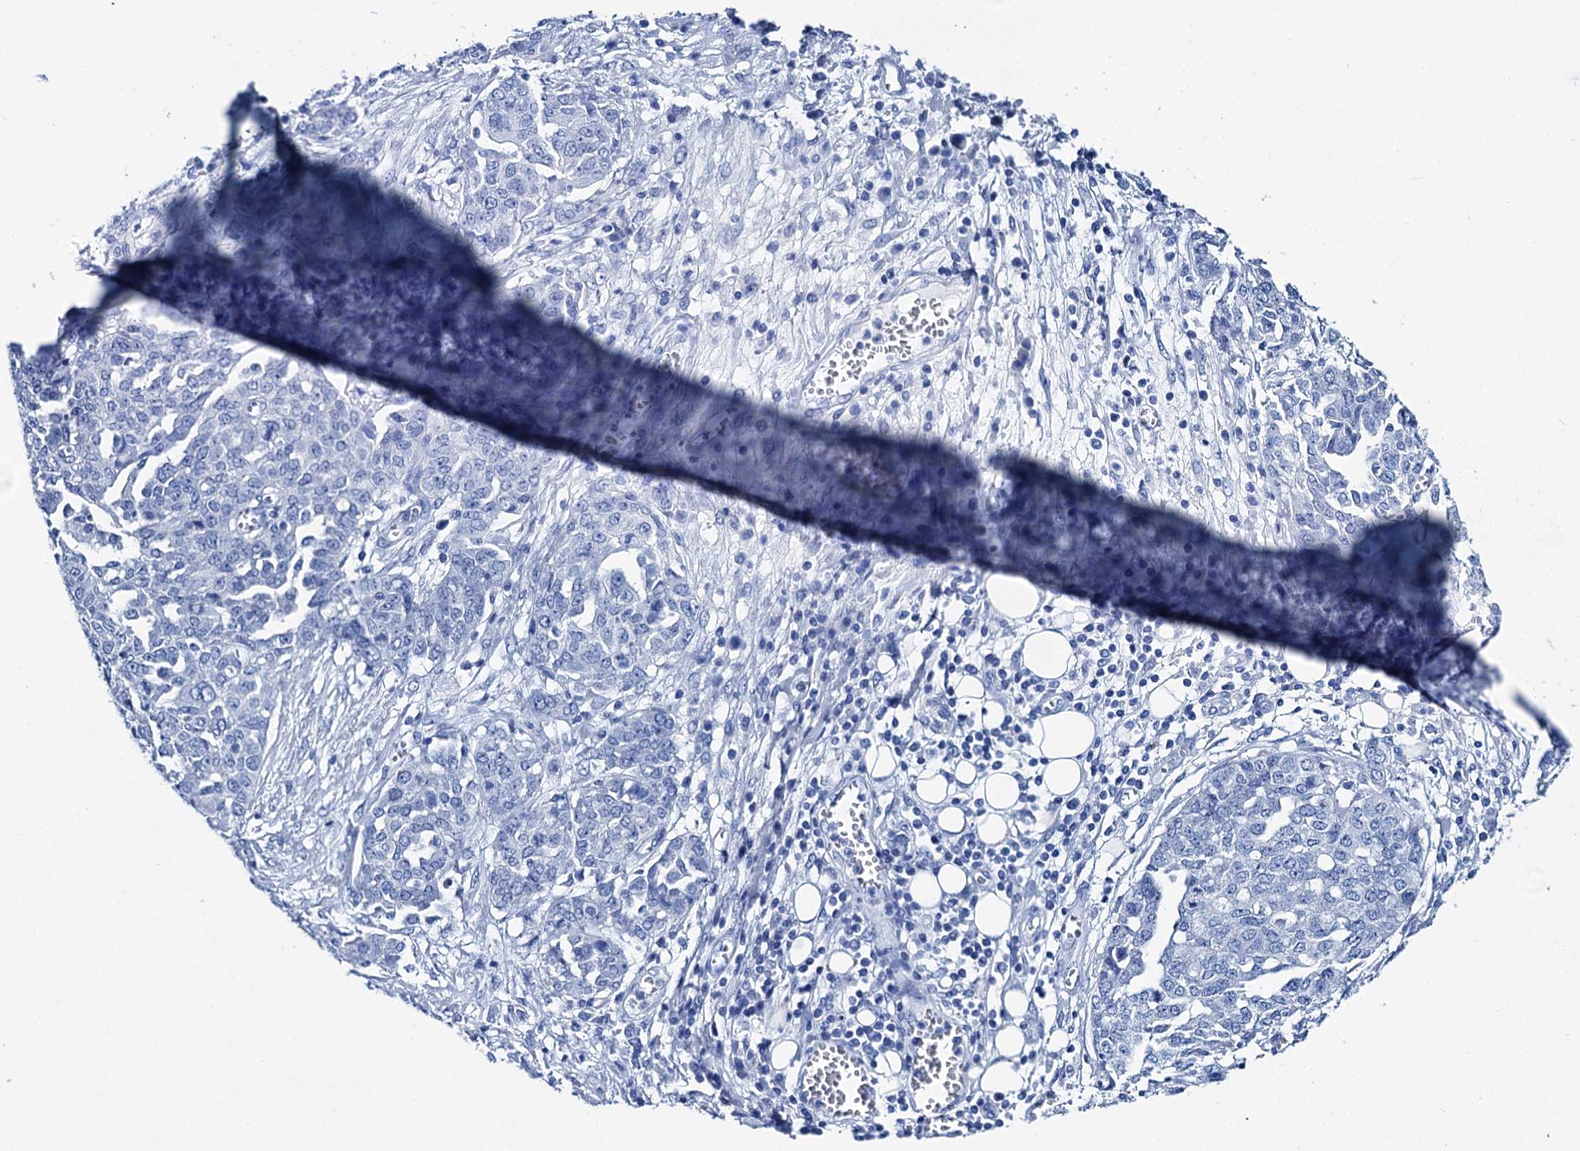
{"staining": {"intensity": "negative", "quantity": "none", "location": "none"}, "tissue": "ovarian cancer", "cell_type": "Tumor cells", "image_type": "cancer", "snomed": [{"axis": "morphology", "description": "Cystadenocarcinoma, serous, NOS"}, {"axis": "topography", "description": "Soft tissue"}, {"axis": "topography", "description": "Ovary"}], "caption": "A high-resolution histopathology image shows immunohistochemistry staining of ovarian cancer (serous cystadenocarcinoma), which displays no significant positivity in tumor cells. (DAB immunohistochemistry (IHC) visualized using brightfield microscopy, high magnification).", "gene": "BRINP1", "patient": {"sex": "female", "age": 57}}